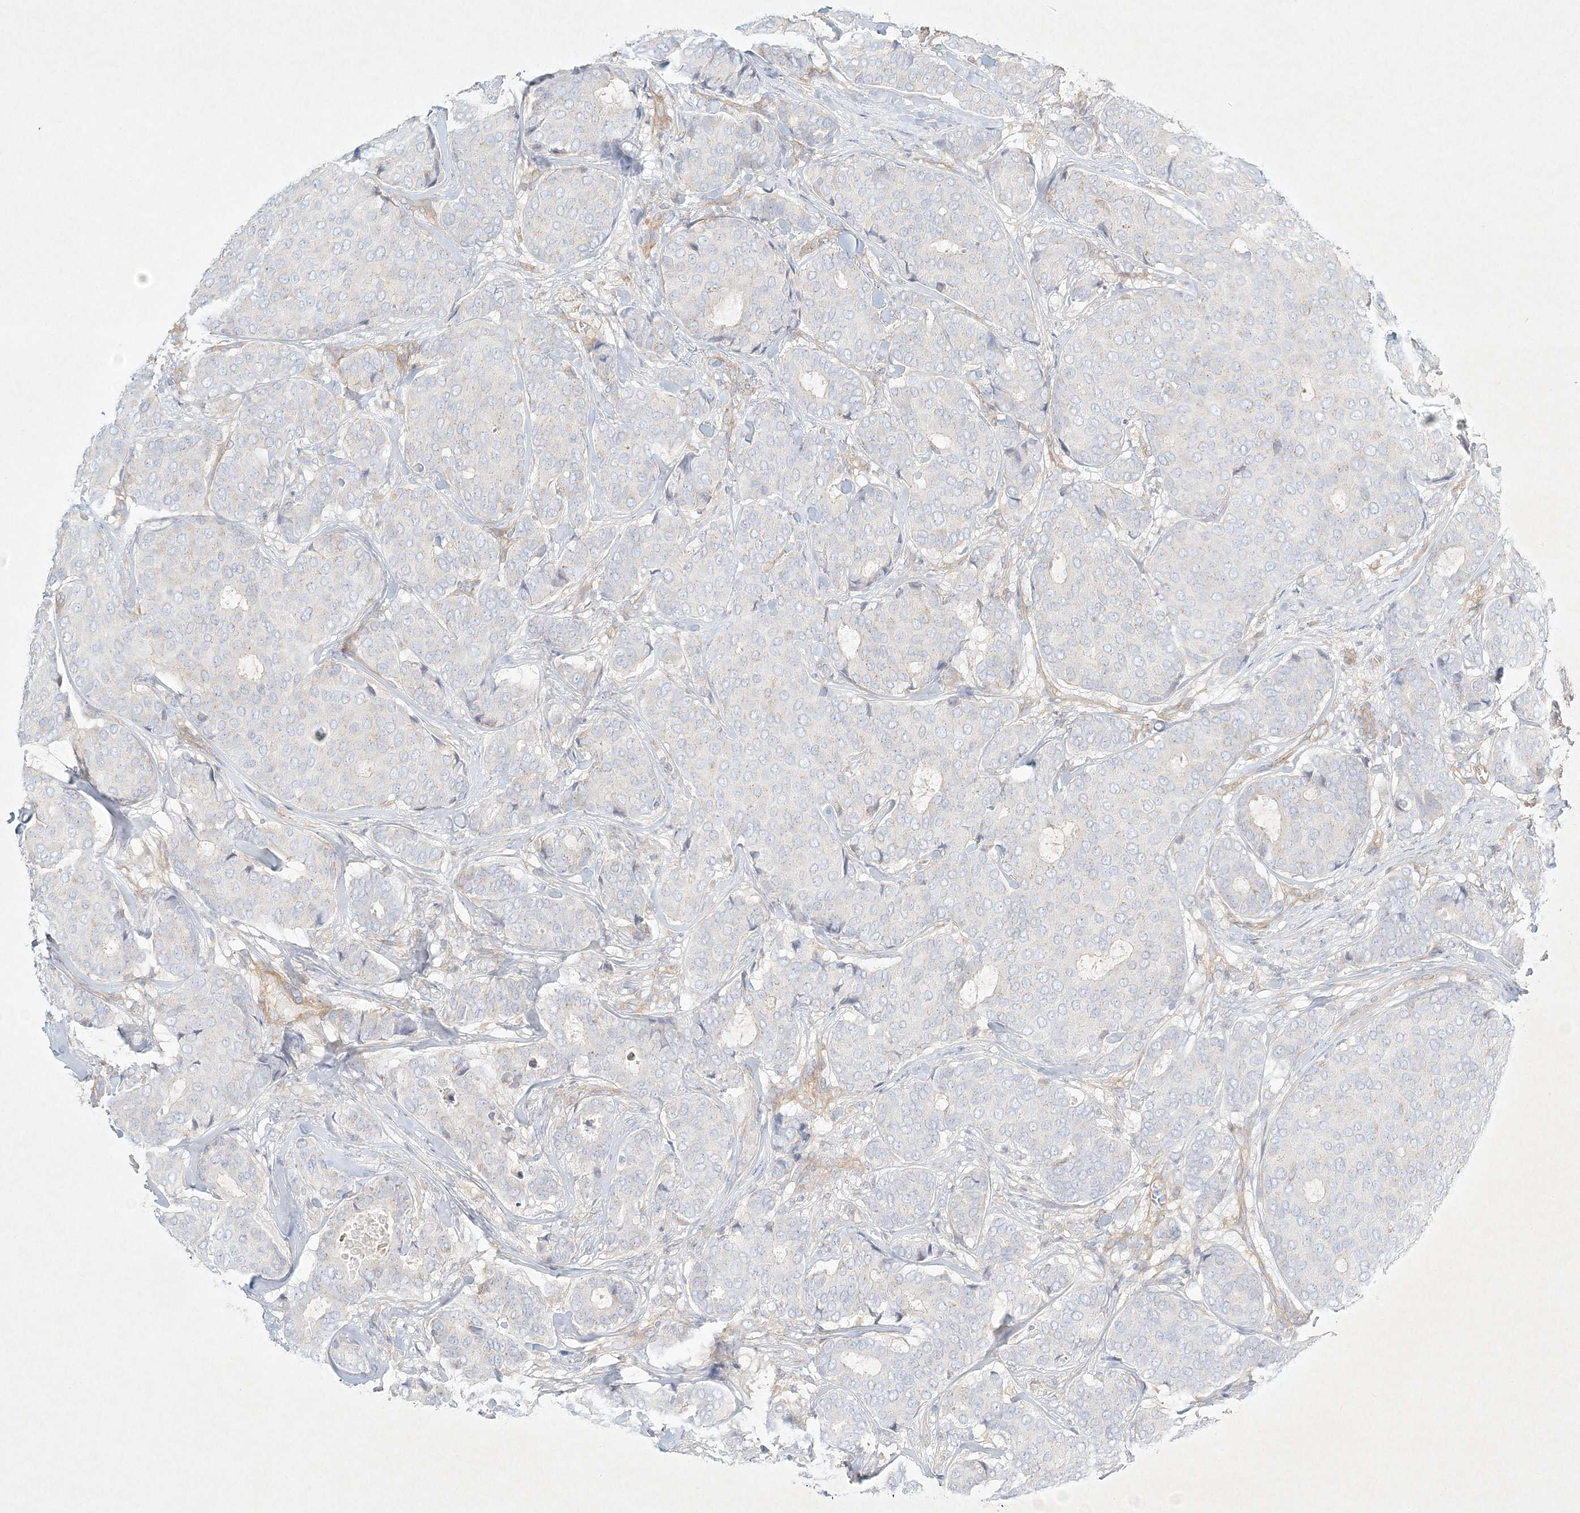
{"staining": {"intensity": "negative", "quantity": "none", "location": "none"}, "tissue": "breast cancer", "cell_type": "Tumor cells", "image_type": "cancer", "snomed": [{"axis": "morphology", "description": "Duct carcinoma"}, {"axis": "topography", "description": "Breast"}], "caption": "Breast invasive ductal carcinoma was stained to show a protein in brown. There is no significant expression in tumor cells. The staining is performed using DAB brown chromogen with nuclei counter-stained in using hematoxylin.", "gene": "STK11IP", "patient": {"sex": "female", "age": 75}}